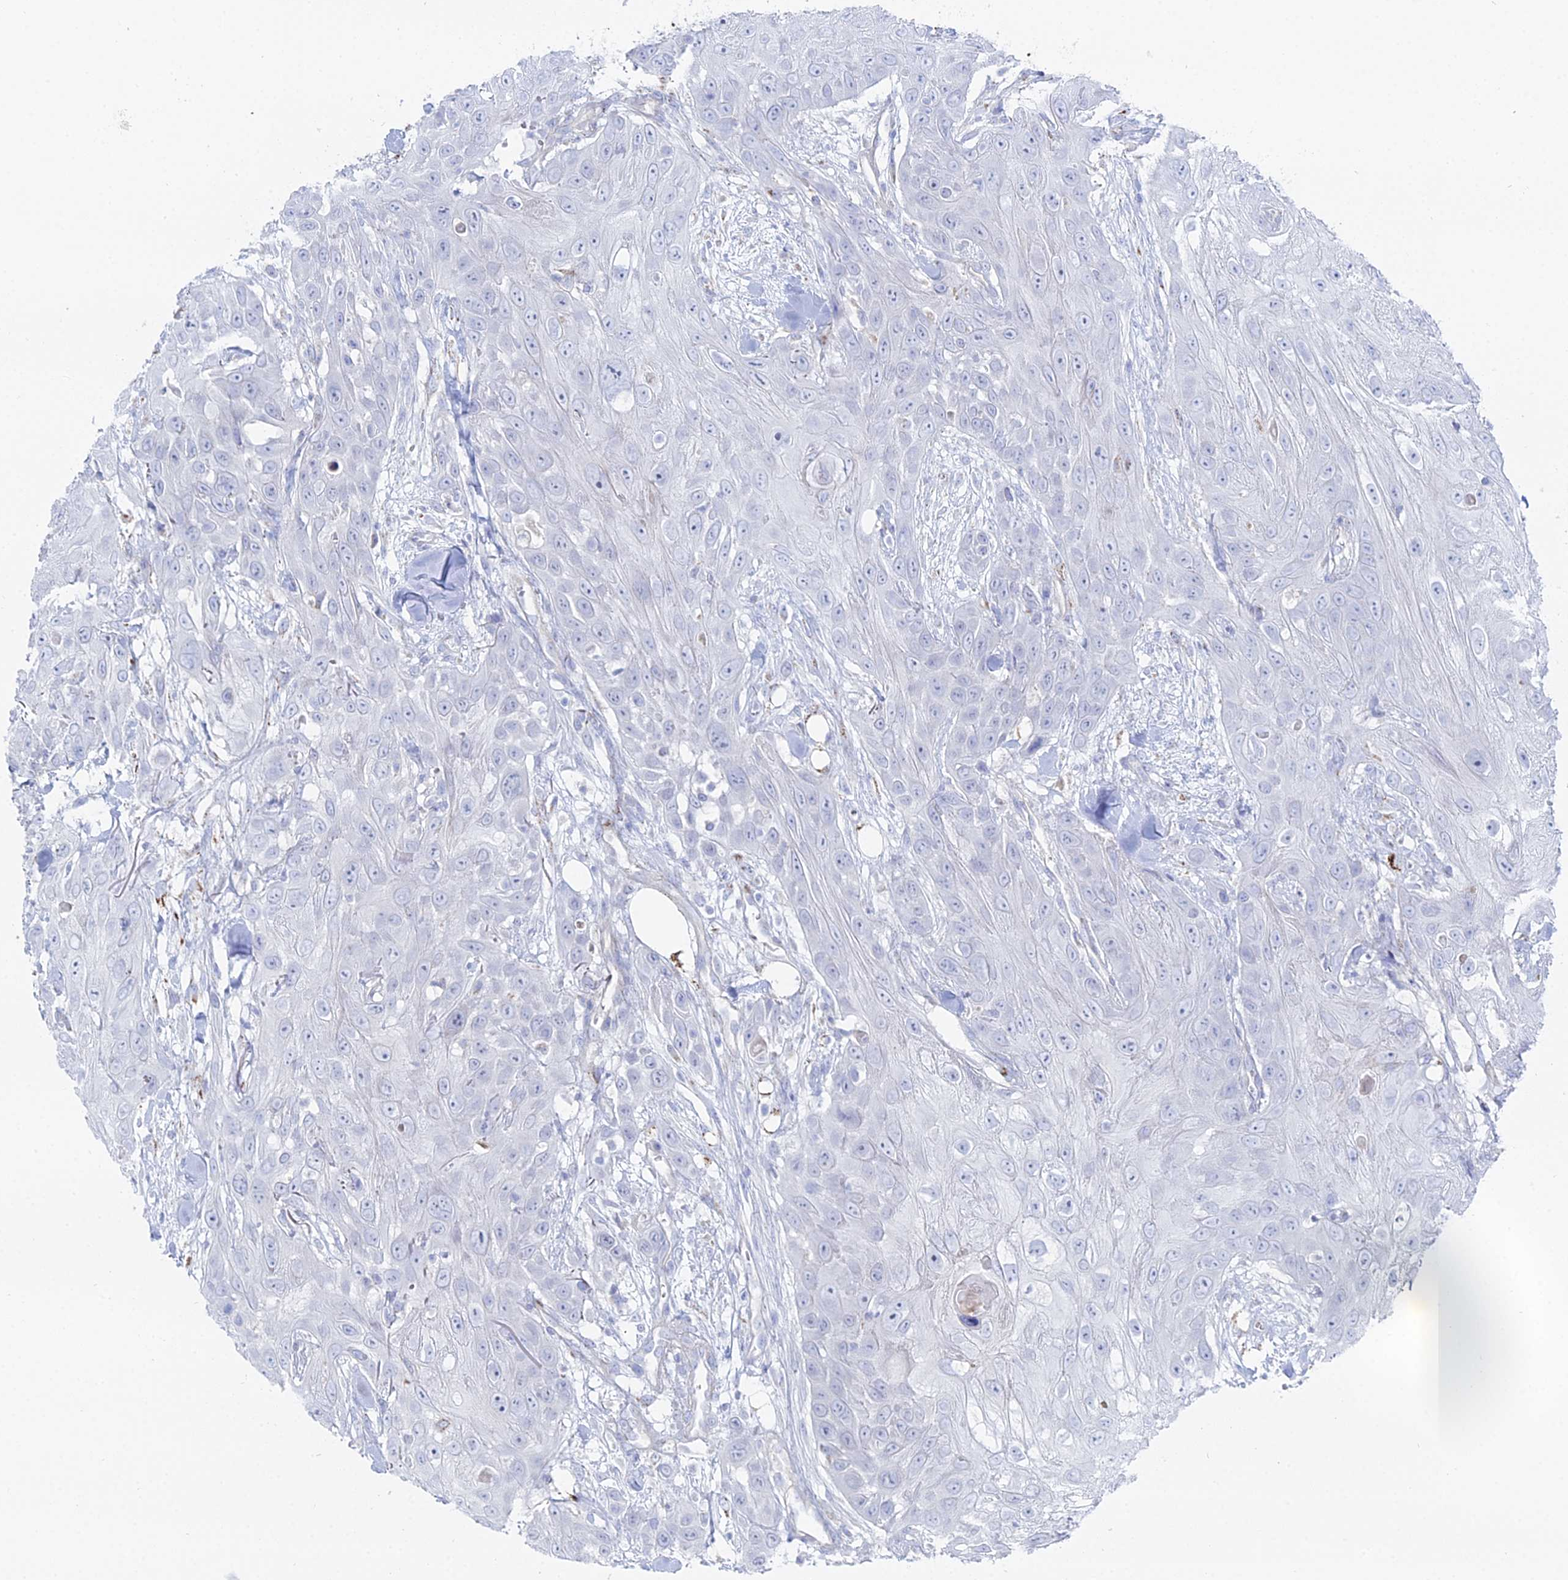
{"staining": {"intensity": "negative", "quantity": "none", "location": "none"}, "tissue": "head and neck cancer", "cell_type": "Tumor cells", "image_type": "cancer", "snomed": [{"axis": "morphology", "description": "Squamous cell carcinoma, NOS"}, {"axis": "topography", "description": "Head-Neck"}], "caption": "A histopathology image of human head and neck cancer is negative for staining in tumor cells.", "gene": "DHX34", "patient": {"sex": "male", "age": 81}}